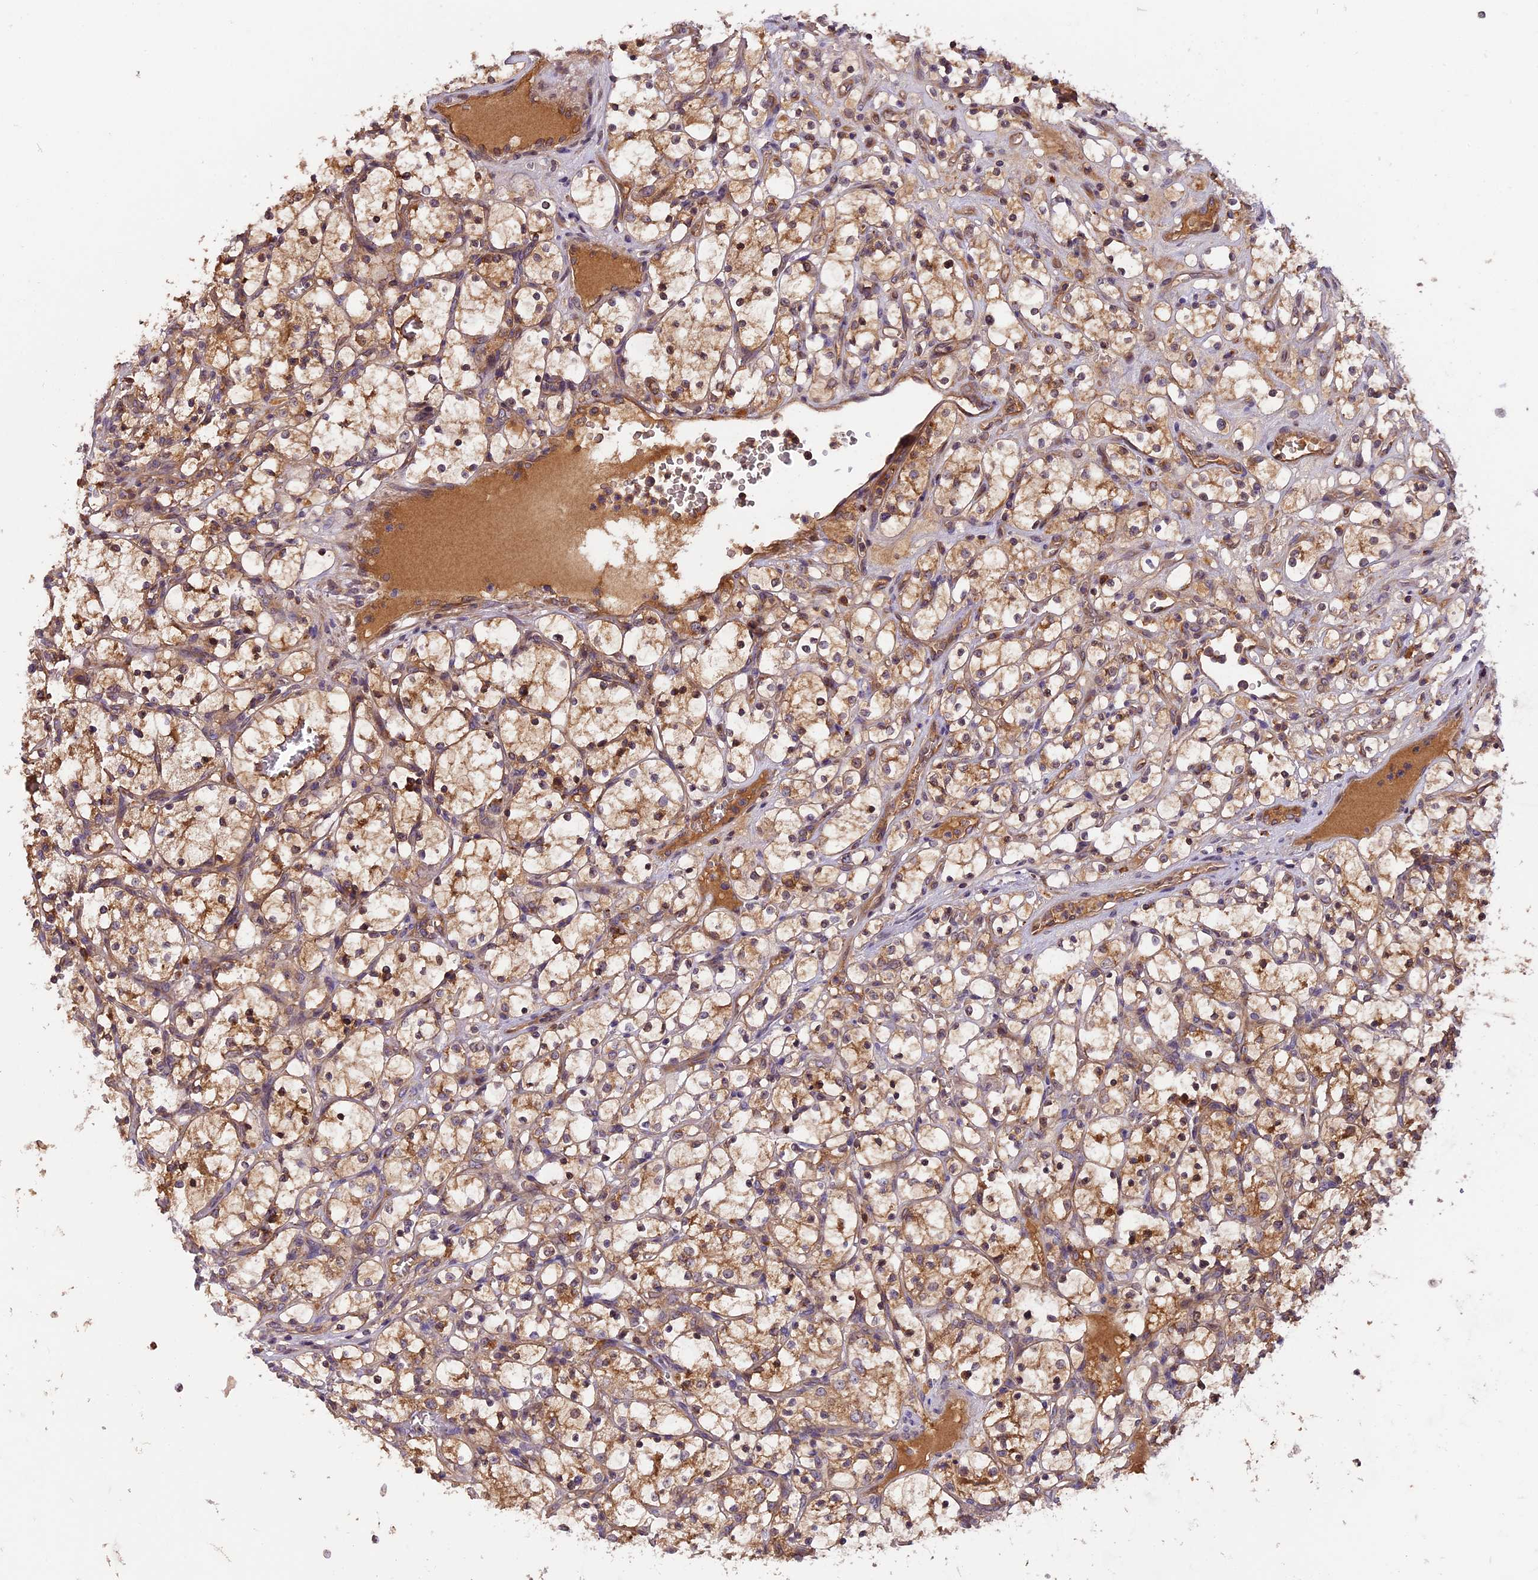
{"staining": {"intensity": "moderate", "quantity": ">75%", "location": "cytoplasmic/membranous"}, "tissue": "renal cancer", "cell_type": "Tumor cells", "image_type": "cancer", "snomed": [{"axis": "morphology", "description": "Adenocarcinoma, NOS"}, {"axis": "topography", "description": "Kidney"}], "caption": "This is an image of immunohistochemistry staining of renal cancer, which shows moderate staining in the cytoplasmic/membranous of tumor cells.", "gene": "SETD6", "patient": {"sex": "female", "age": 69}}